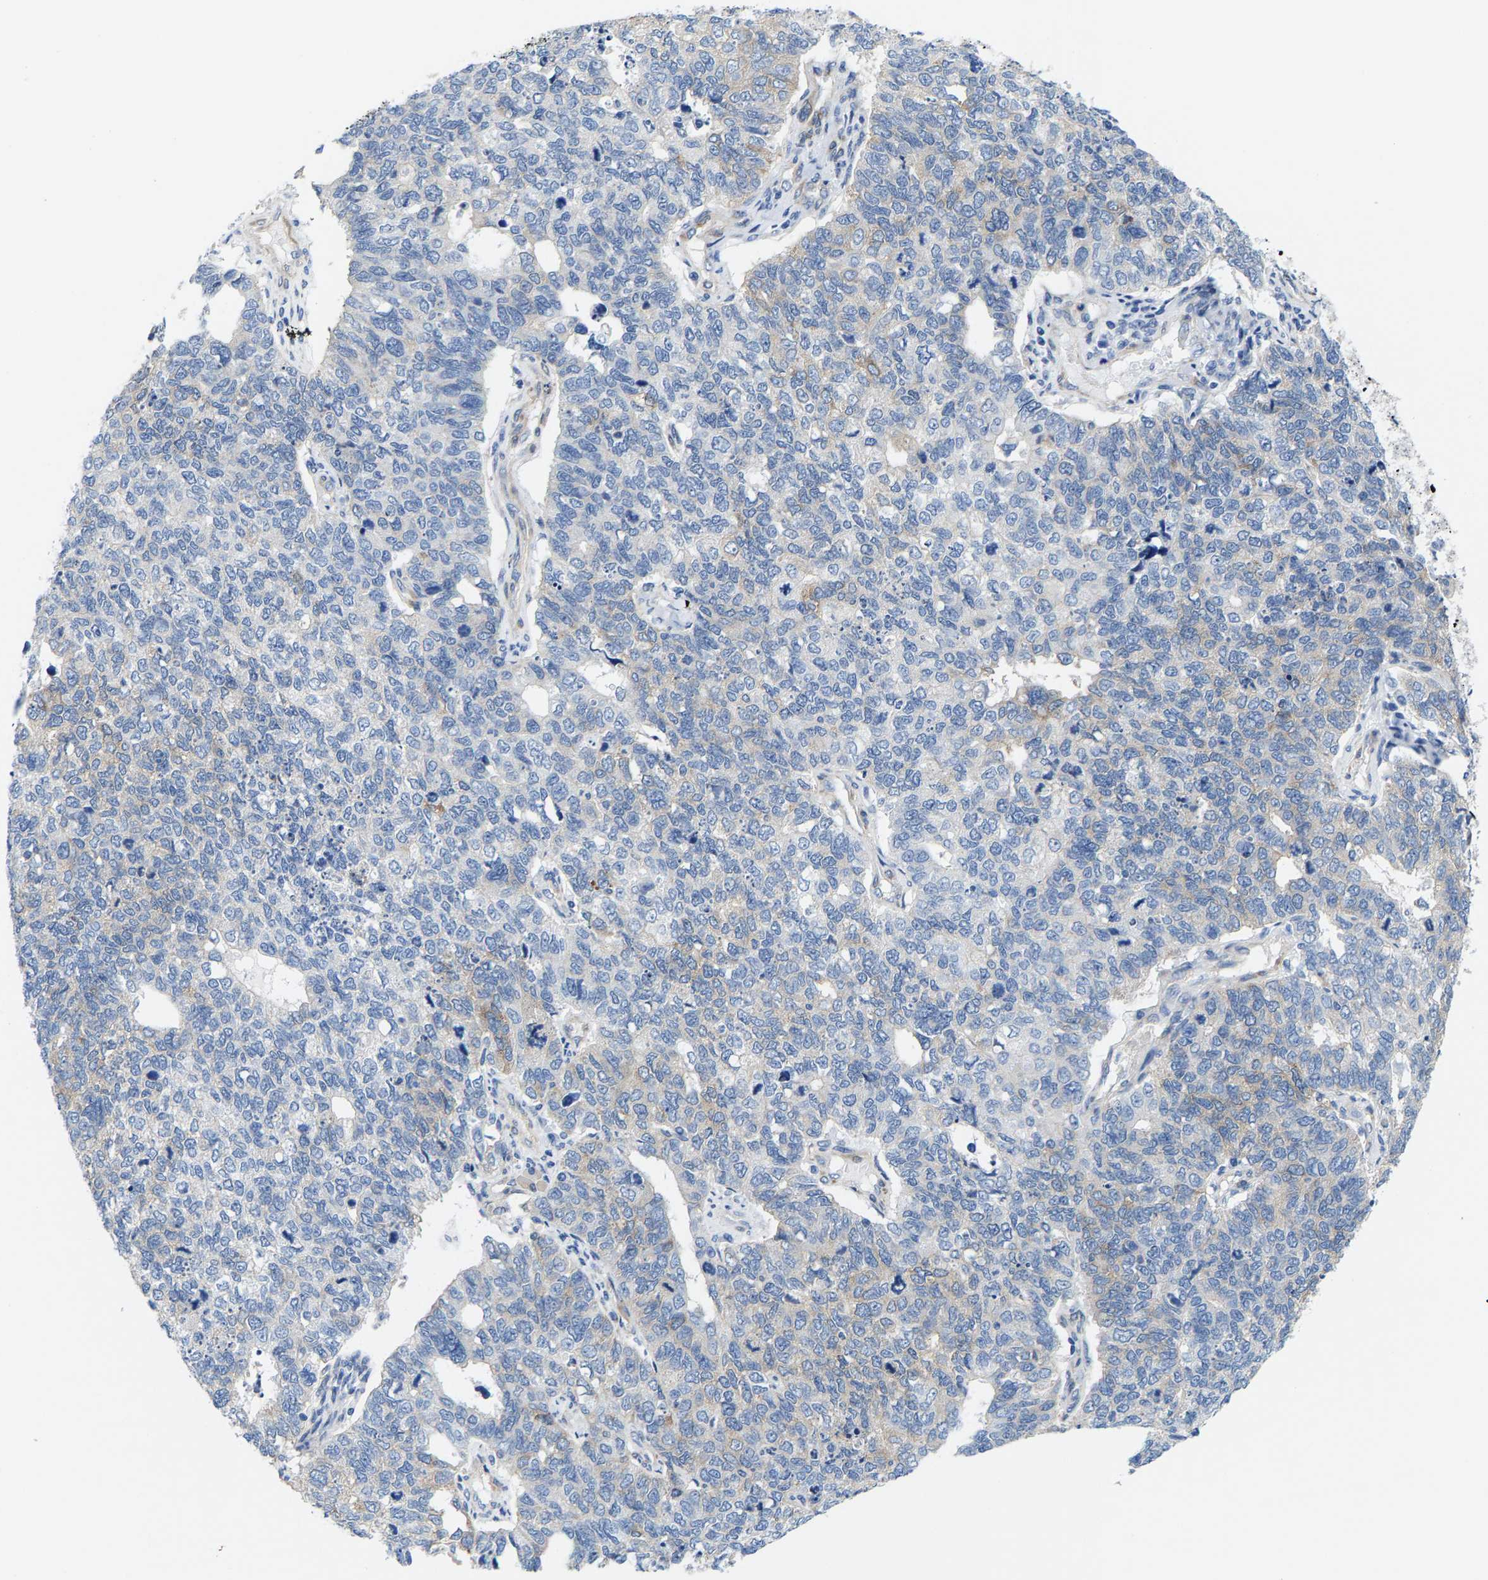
{"staining": {"intensity": "negative", "quantity": "none", "location": "none"}, "tissue": "cervical cancer", "cell_type": "Tumor cells", "image_type": "cancer", "snomed": [{"axis": "morphology", "description": "Squamous cell carcinoma, NOS"}, {"axis": "topography", "description": "Cervix"}], "caption": "IHC photomicrograph of cervical cancer (squamous cell carcinoma) stained for a protein (brown), which reveals no positivity in tumor cells.", "gene": "DSCAM", "patient": {"sex": "female", "age": 63}}